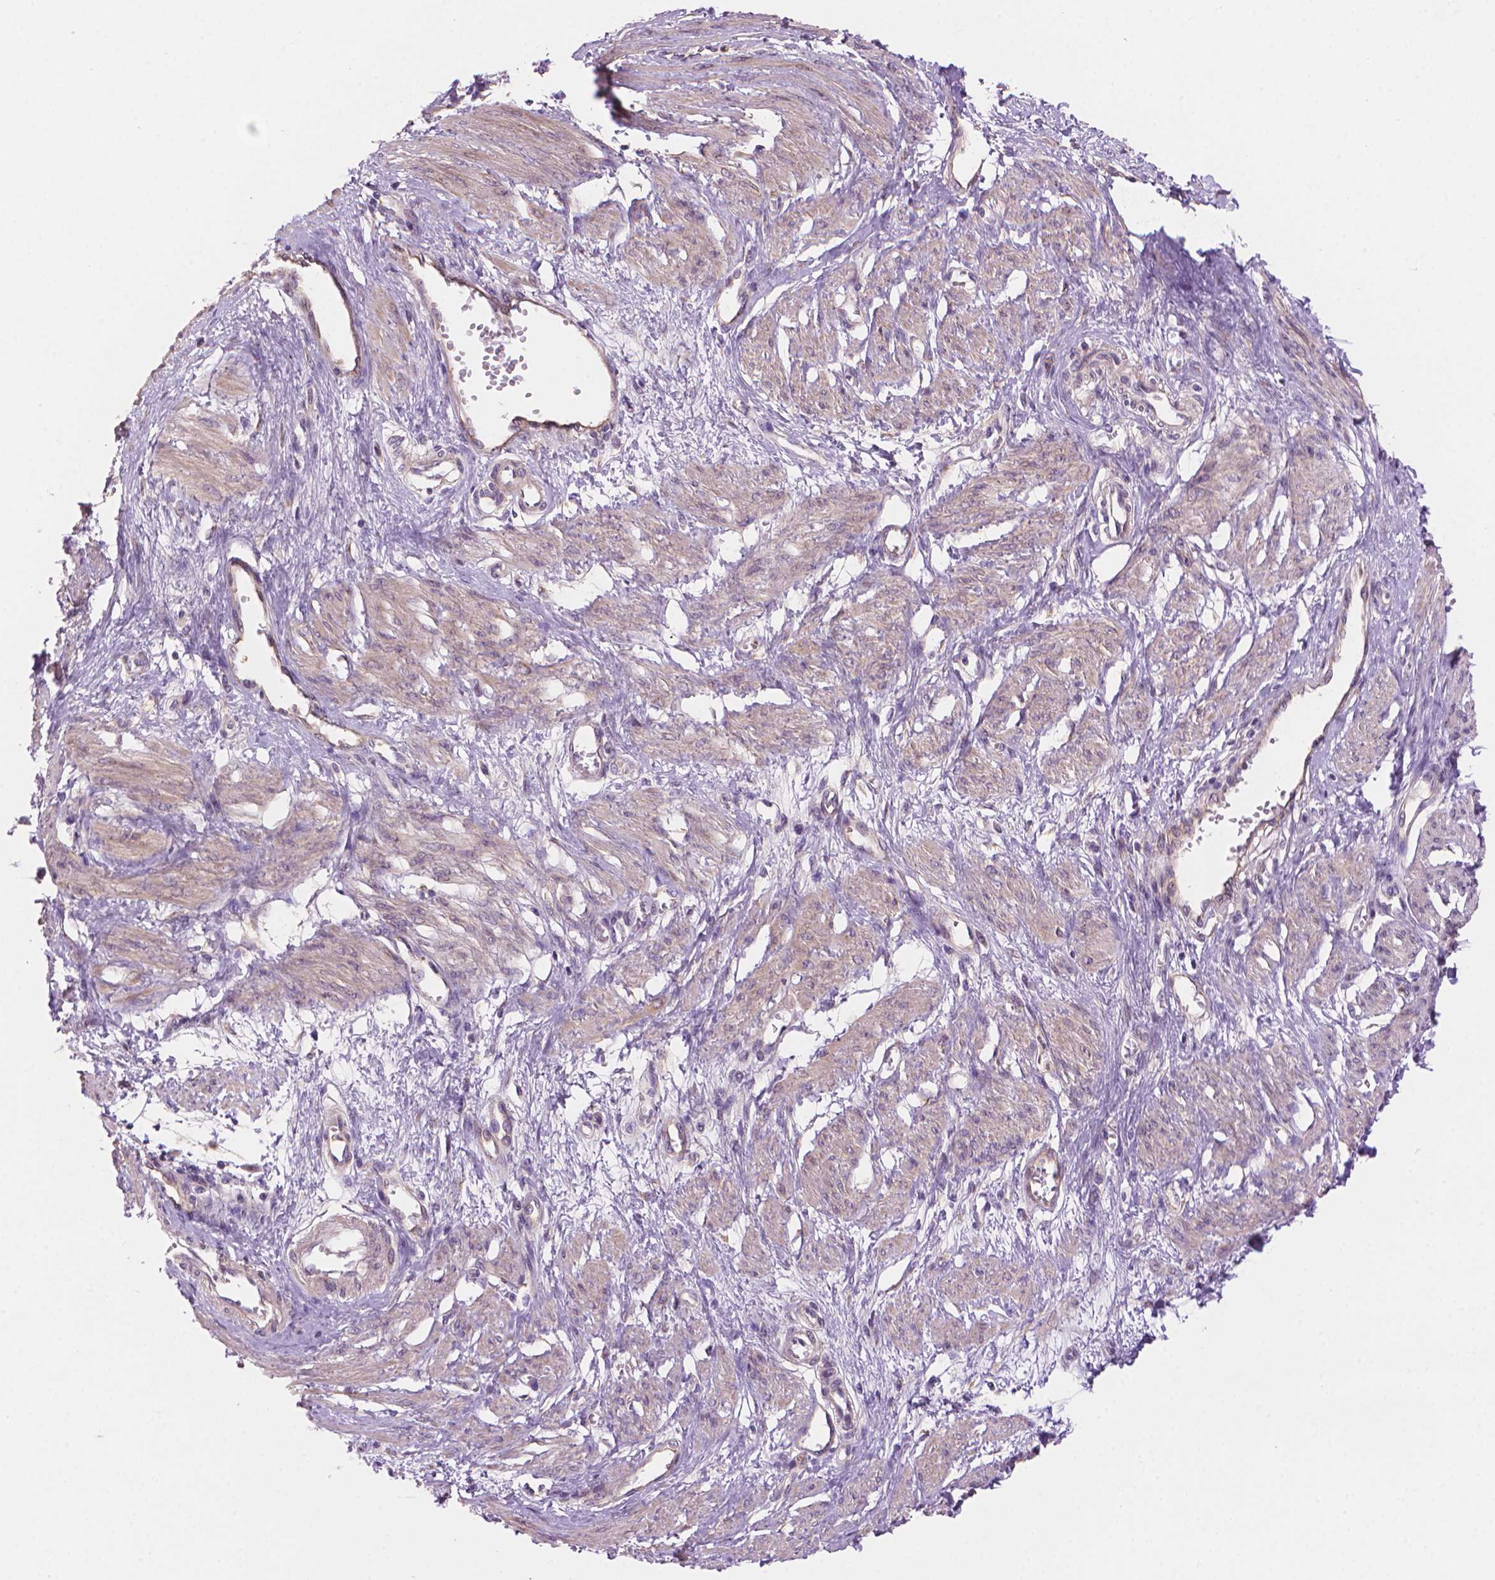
{"staining": {"intensity": "weak", "quantity": "25%-75%", "location": "cytoplasmic/membranous"}, "tissue": "smooth muscle", "cell_type": "Smooth muscle cells", "image_type": "normal", "snomed": [{"axis": "morphology", "description": "Normal tissue, NOS"}, {"axis": "topography", "description": "Smooth muscle"}, {"axis": "topography", "description": "Uterus"}], "caption": "Unremarkable smooth muscle shows weak cytoplasmic/membranous staining in approximately 25%-75% of smooth muscle cells, visualized by immunohistochemistry.", "gene": "AMMECR1L", "patient": {"sex": "female", "age": 39}}